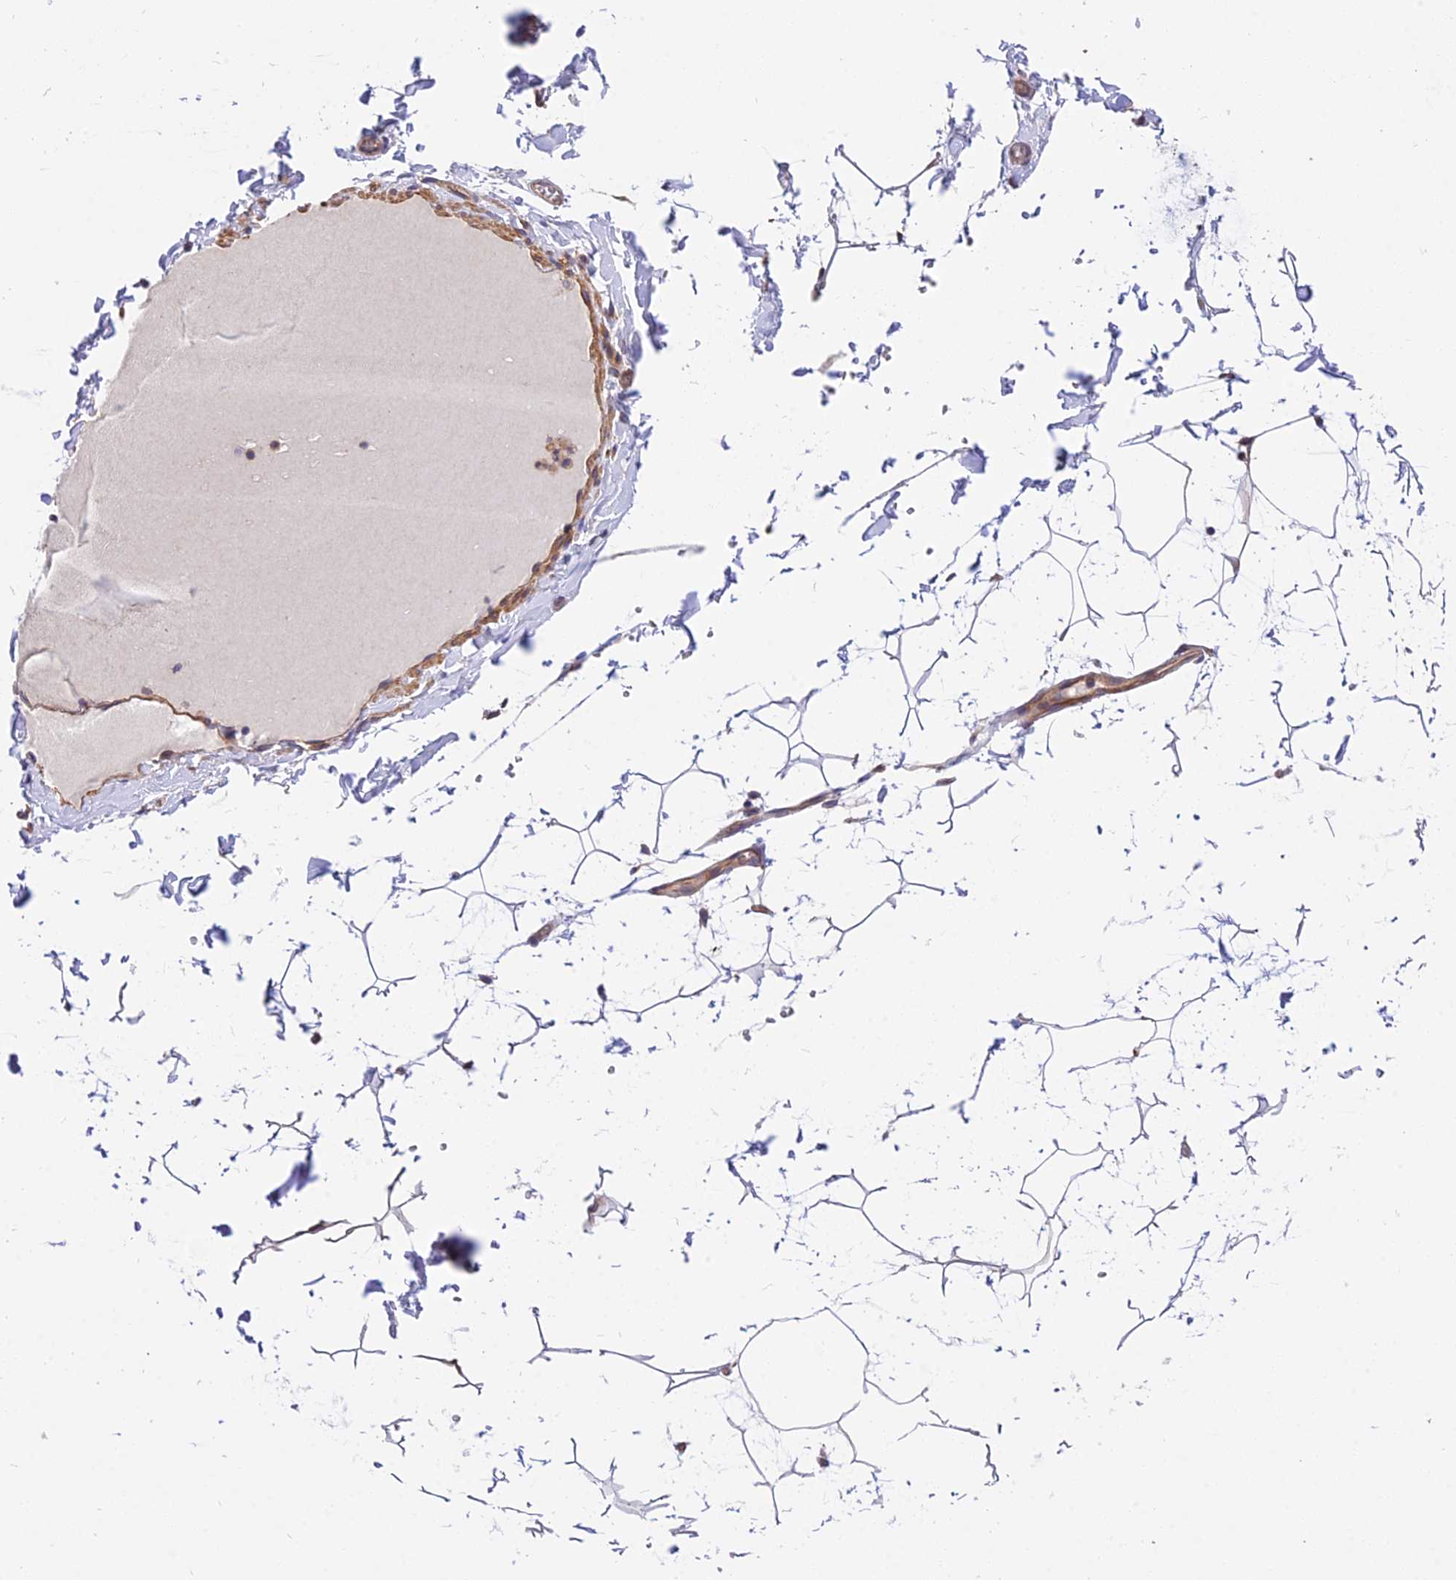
{"staining": {"intensity": "weak", "quantity": ">75%", "location": "cytoplasmic/membranous"}, "tissue": "adipose tissue", "cell_type": "Adipocytes", "image_type": "normal", "snomed": [{"axis": "morphology", "description": "Normal tissue, NOS"}, {"axis": "topography", "description": "Gallbladder"}, {"axis": "topography", "description": "Peripheral nerve tissue"}], "caption": "The immunohistochemical stain shows weak cytoplasmic/membranous staining in adipocytes of unremarkable adipose tissue.", "gene": "TRIM43B", "patient": {"sex": "male", "age": 38}}